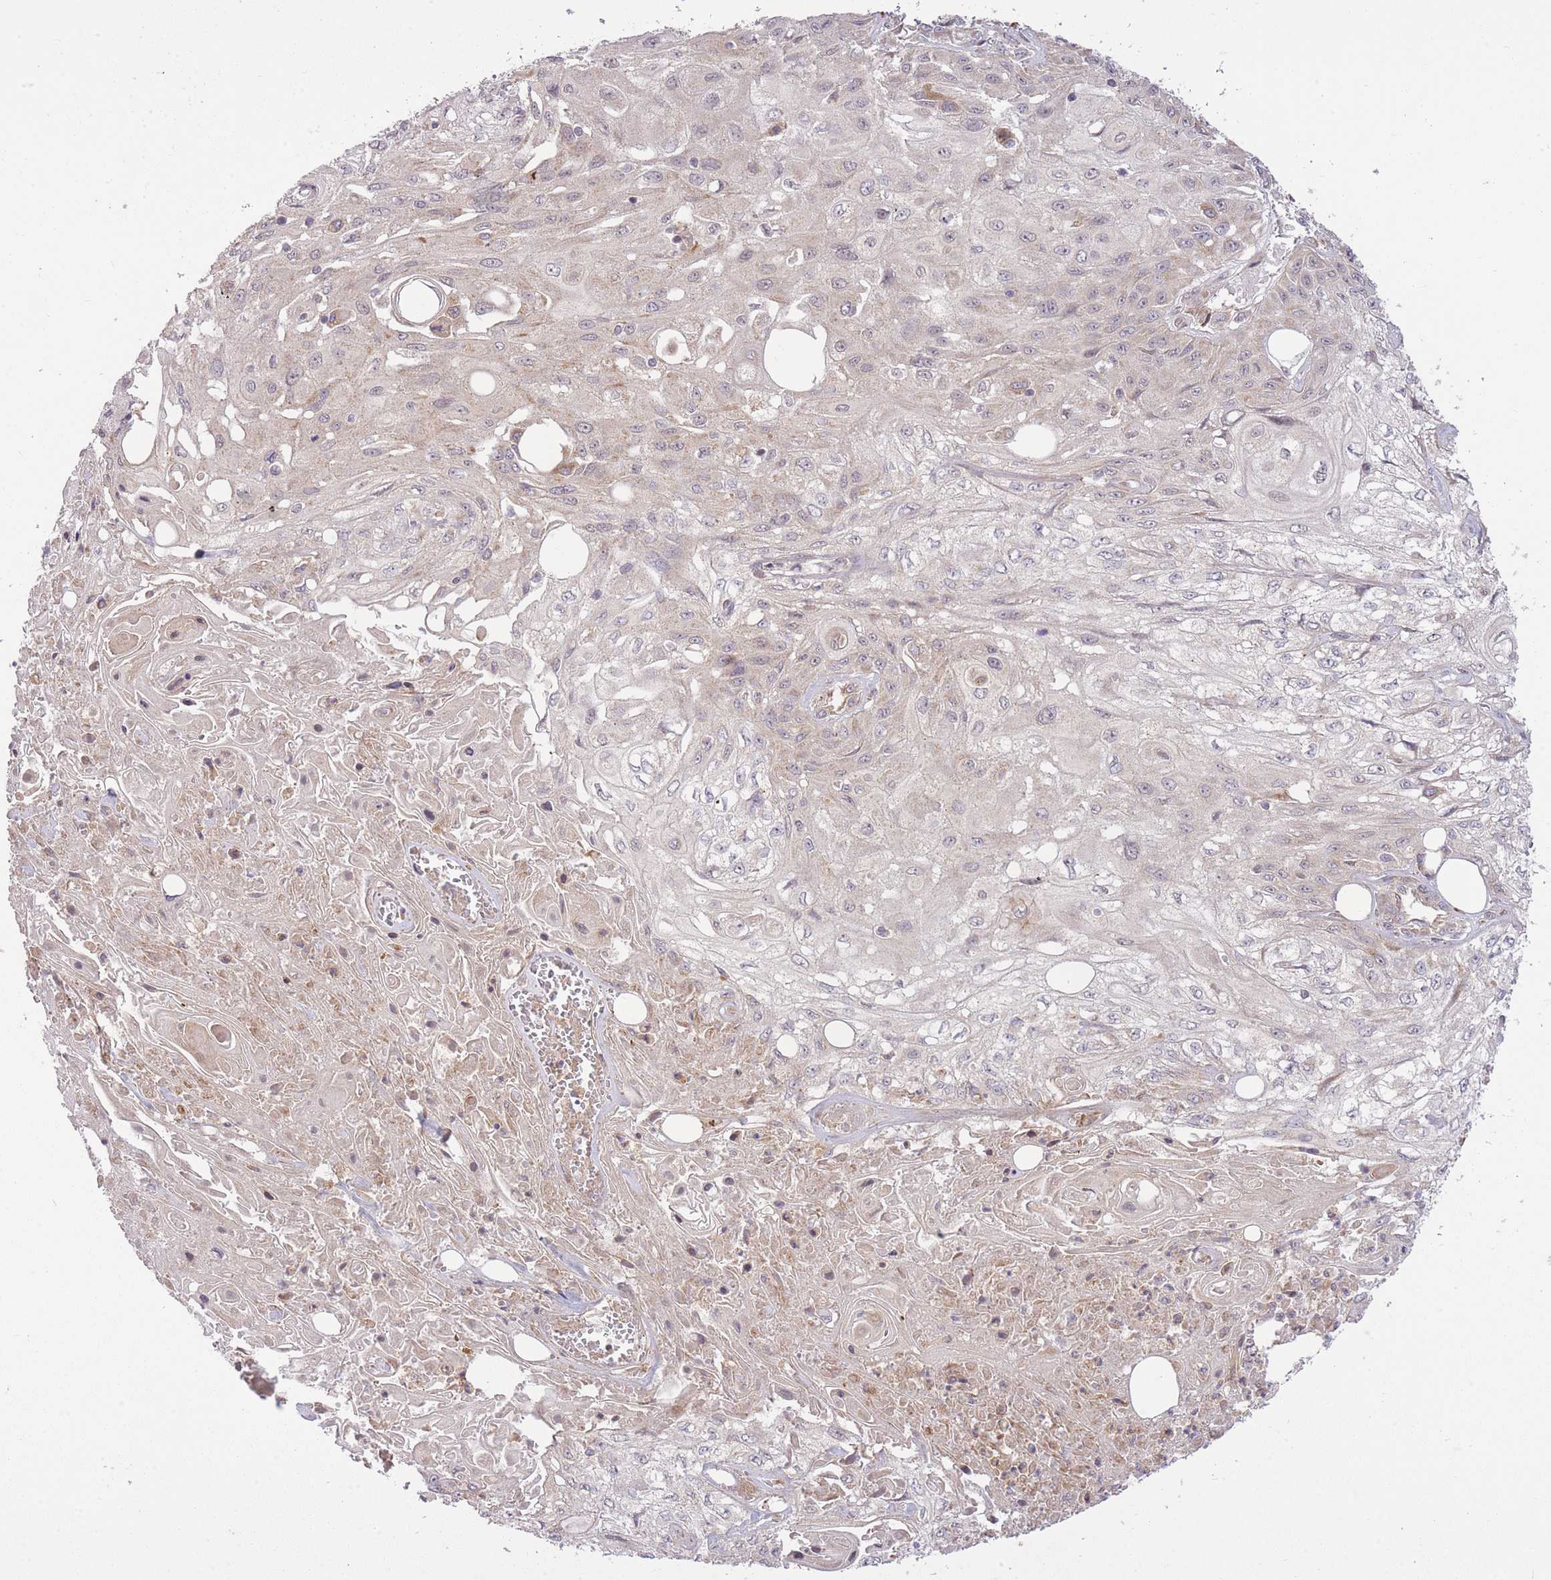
{"staining": {"intensity": "negative", "quantity": "none", "location": "none"}, "tissue": "skin cancer", "cell_type": "Tumor cells", "image_type": "cancer", "snomed": [{"axis": "morphology", "description": "Squamous cell carcinoma, NOS"}, {"axis": "morphology", "description": "Squamous cell carcinoma, metastatic, NOS"}, {"axis": "topography", "description": "Skin"}, {"axis": "topography", "description": "Lymph node"}], "caption": "This is a photomicrograph of immunohistochemistry staining of skin cancer (squamous cell carcinoma), which shows no expression in tumor cells.", "gene": "ZNF391", "patient": {"sex": "male", "age": 75}}